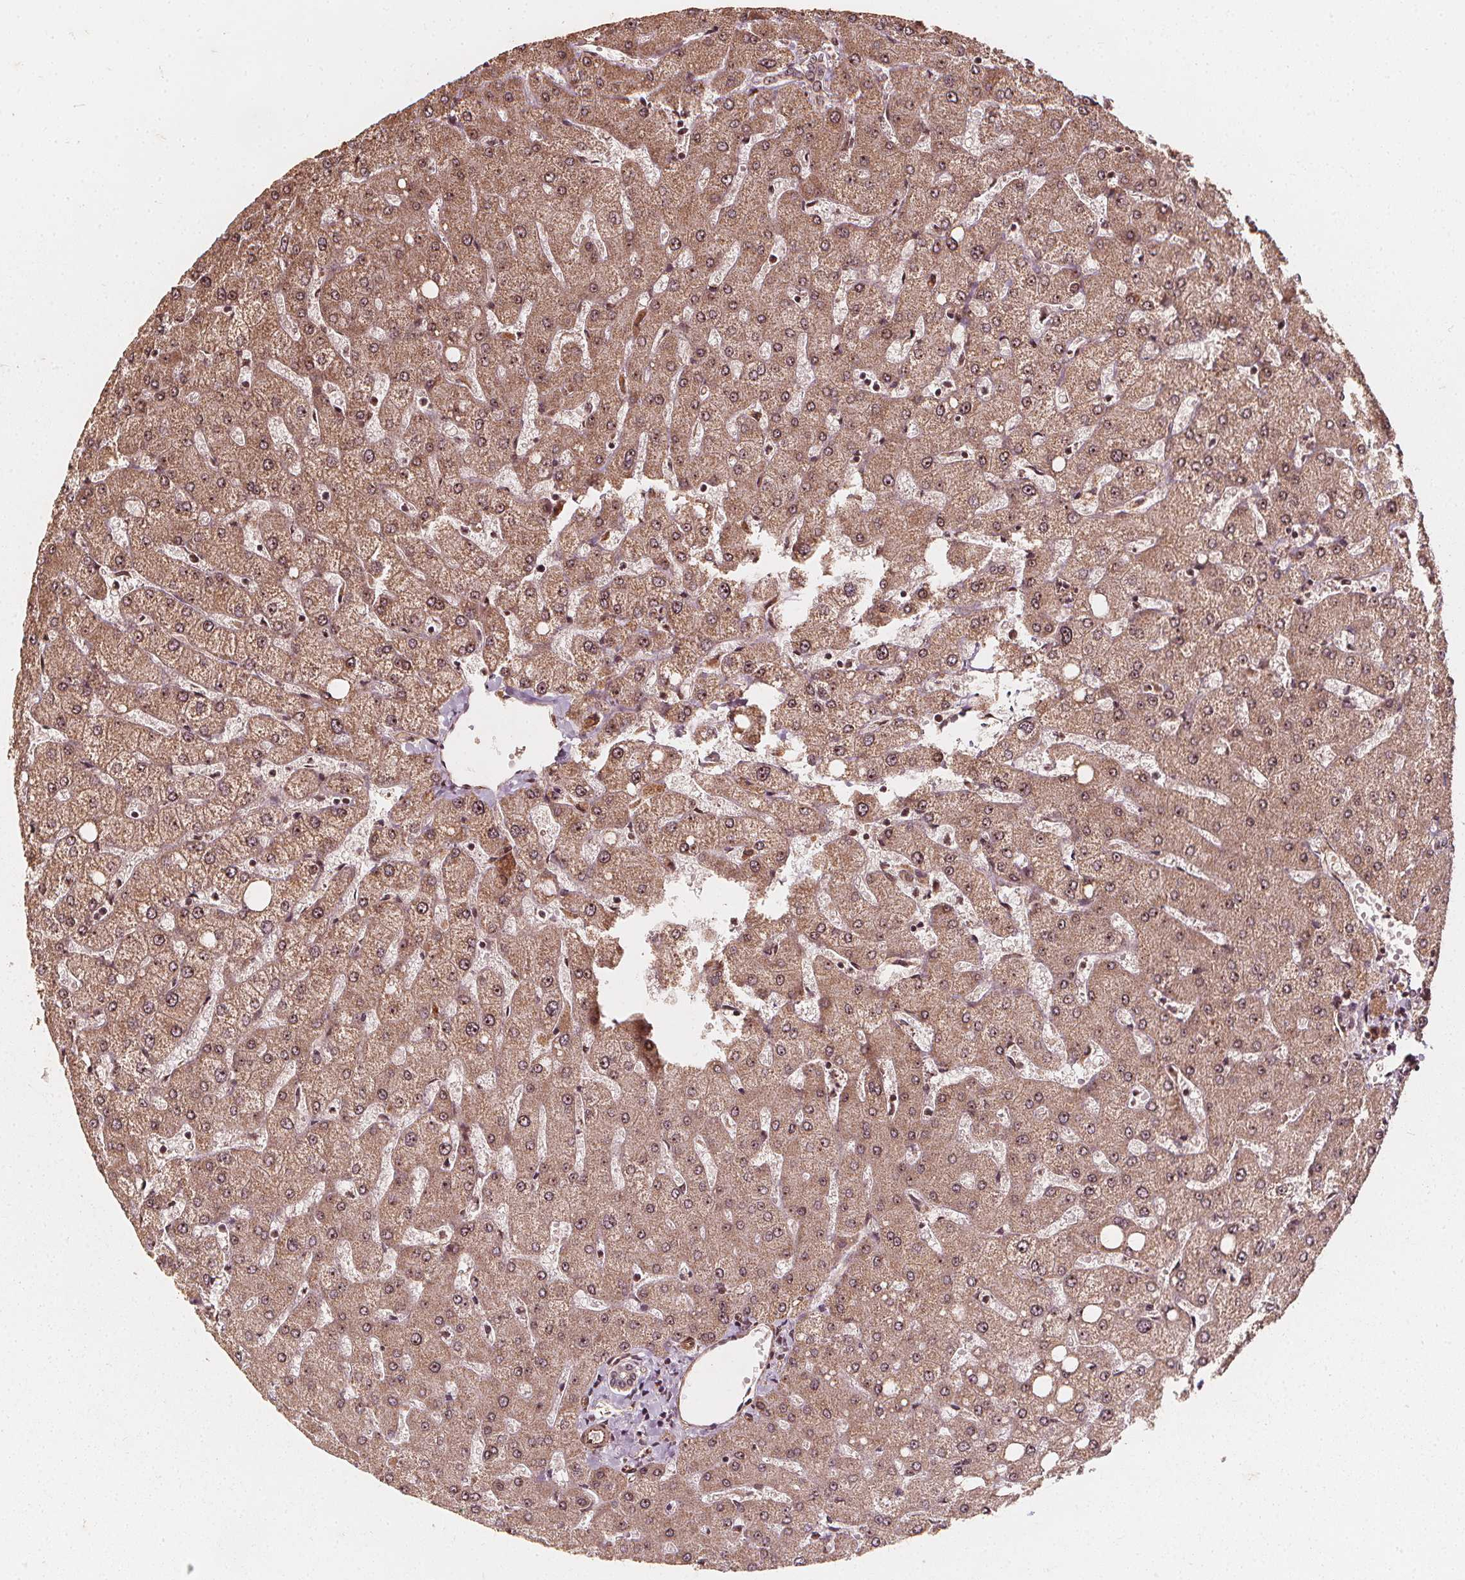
{"staining": {"intensity": "weak", "quantity": "<25%", "location": "cytoplasmic/membranous"}, "tissue": "liver", "cell_type": "Cholangiocytes", "image_type": "normal", "snomed": [{"axis": "morphology", "description": "Normal tissue, NOS"}, {"axis": "topography", "description": "Liver"}], "caption": "Immunohistochemistry (IHC) photomicrograph of unremarkable liver stained for a protein (brown), which demonstrates no staining in cholangiocytes.", "gene": "EXOSC9", "patient": {"sex": "female", "age": 54}}